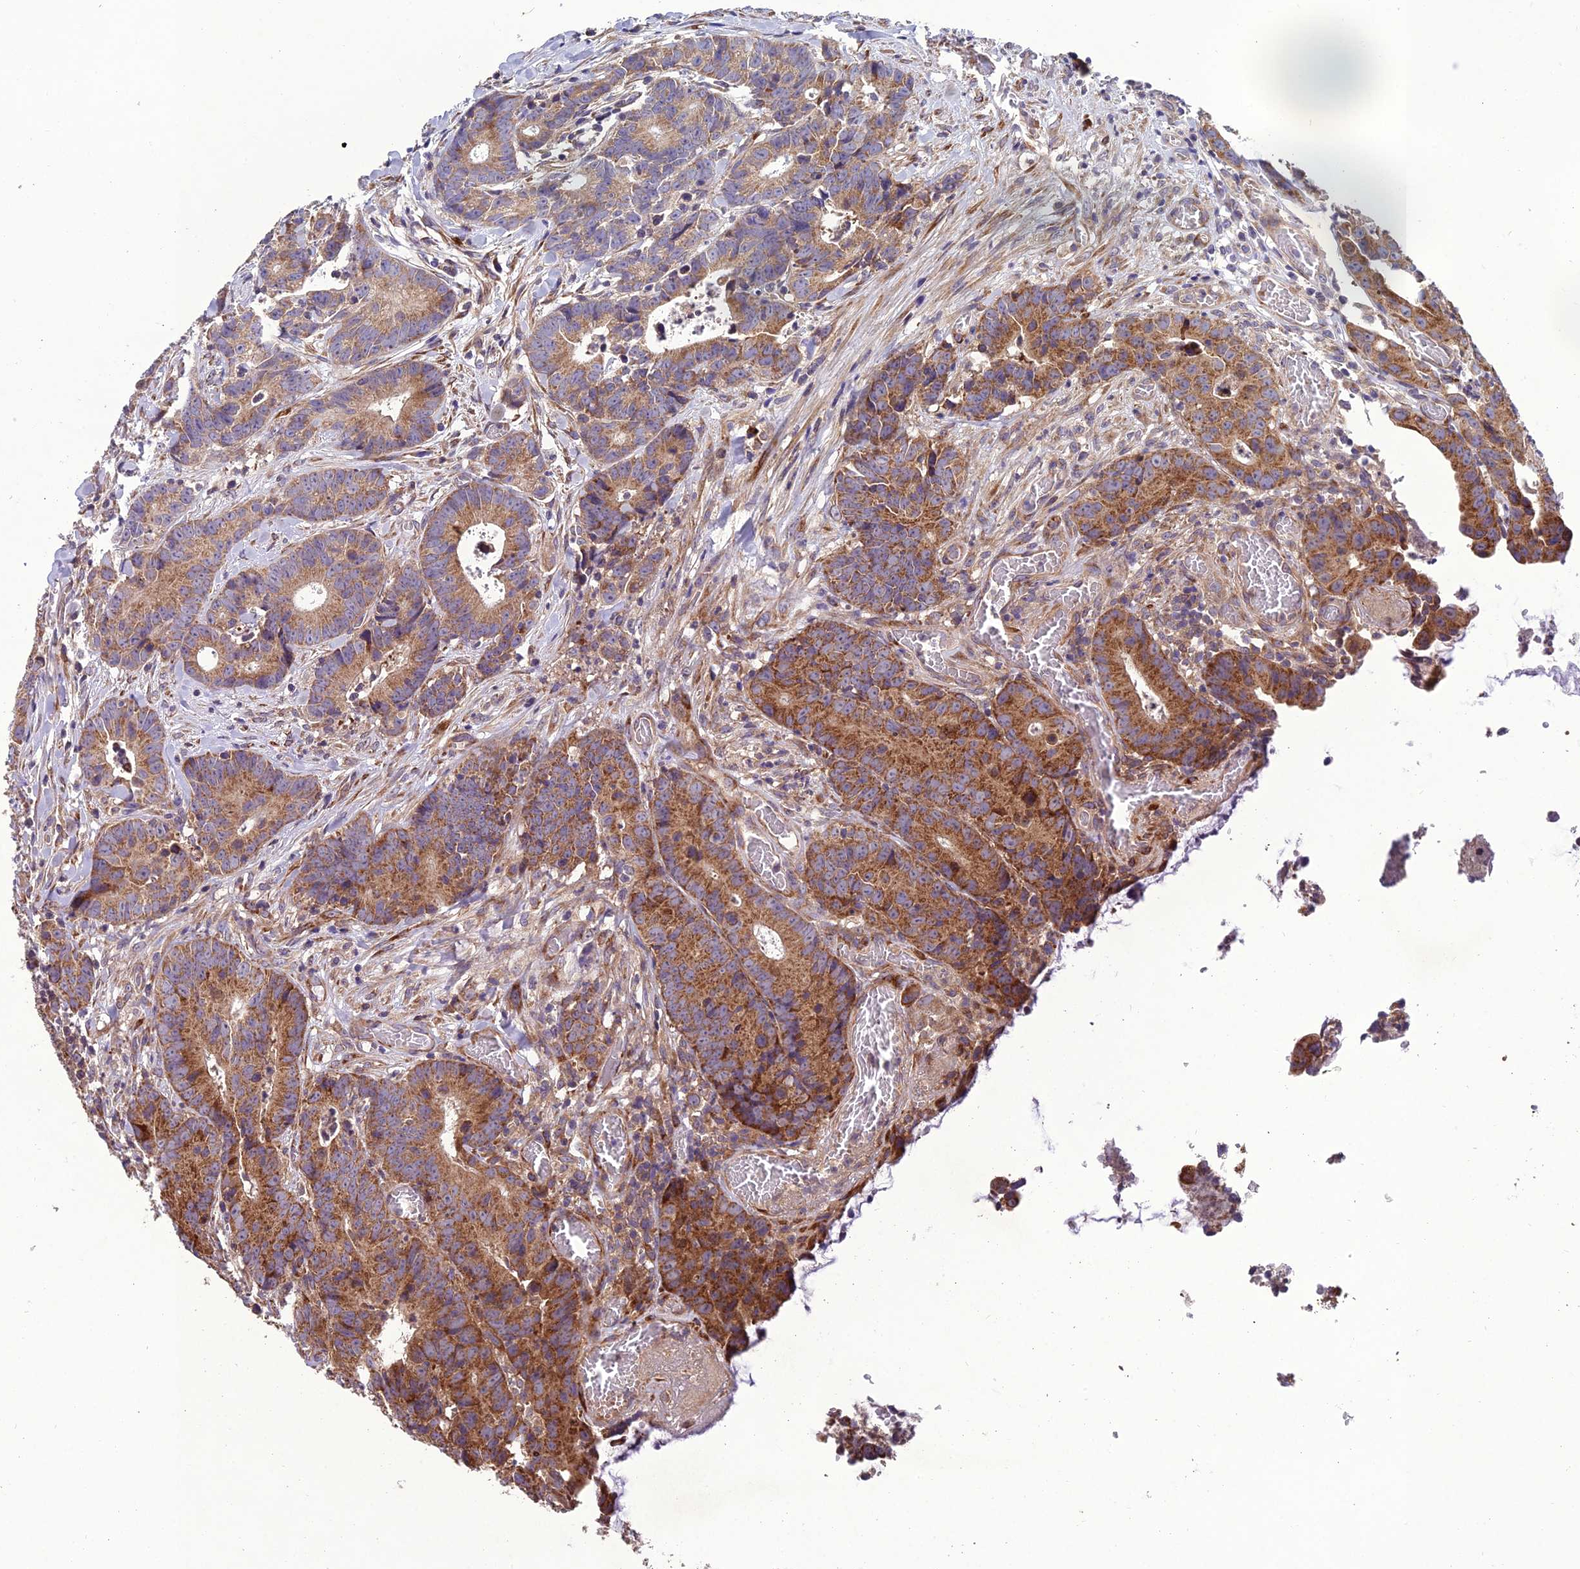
{"staining": {"intensity": "moderate", "quantity": ">75%", "location": "cytoplasmic/membranous"}, "tissue": "colorectal cancer", "cell_type": "Tumor cells", "image_type": "cancer", "snomed": [{"axis": "morphology", "description": "Adenocarcinoma, NOS"}, {"axis": "topography", "description": "Colon"}], "caption": "Protein staining shows moderate cytoplasmic/membranous positivity in approximately >75% of tumor cells in adenocarcinoma (colorectal).", "gene": "CENPL", "patient": {"sex": "female", "age": 57}}